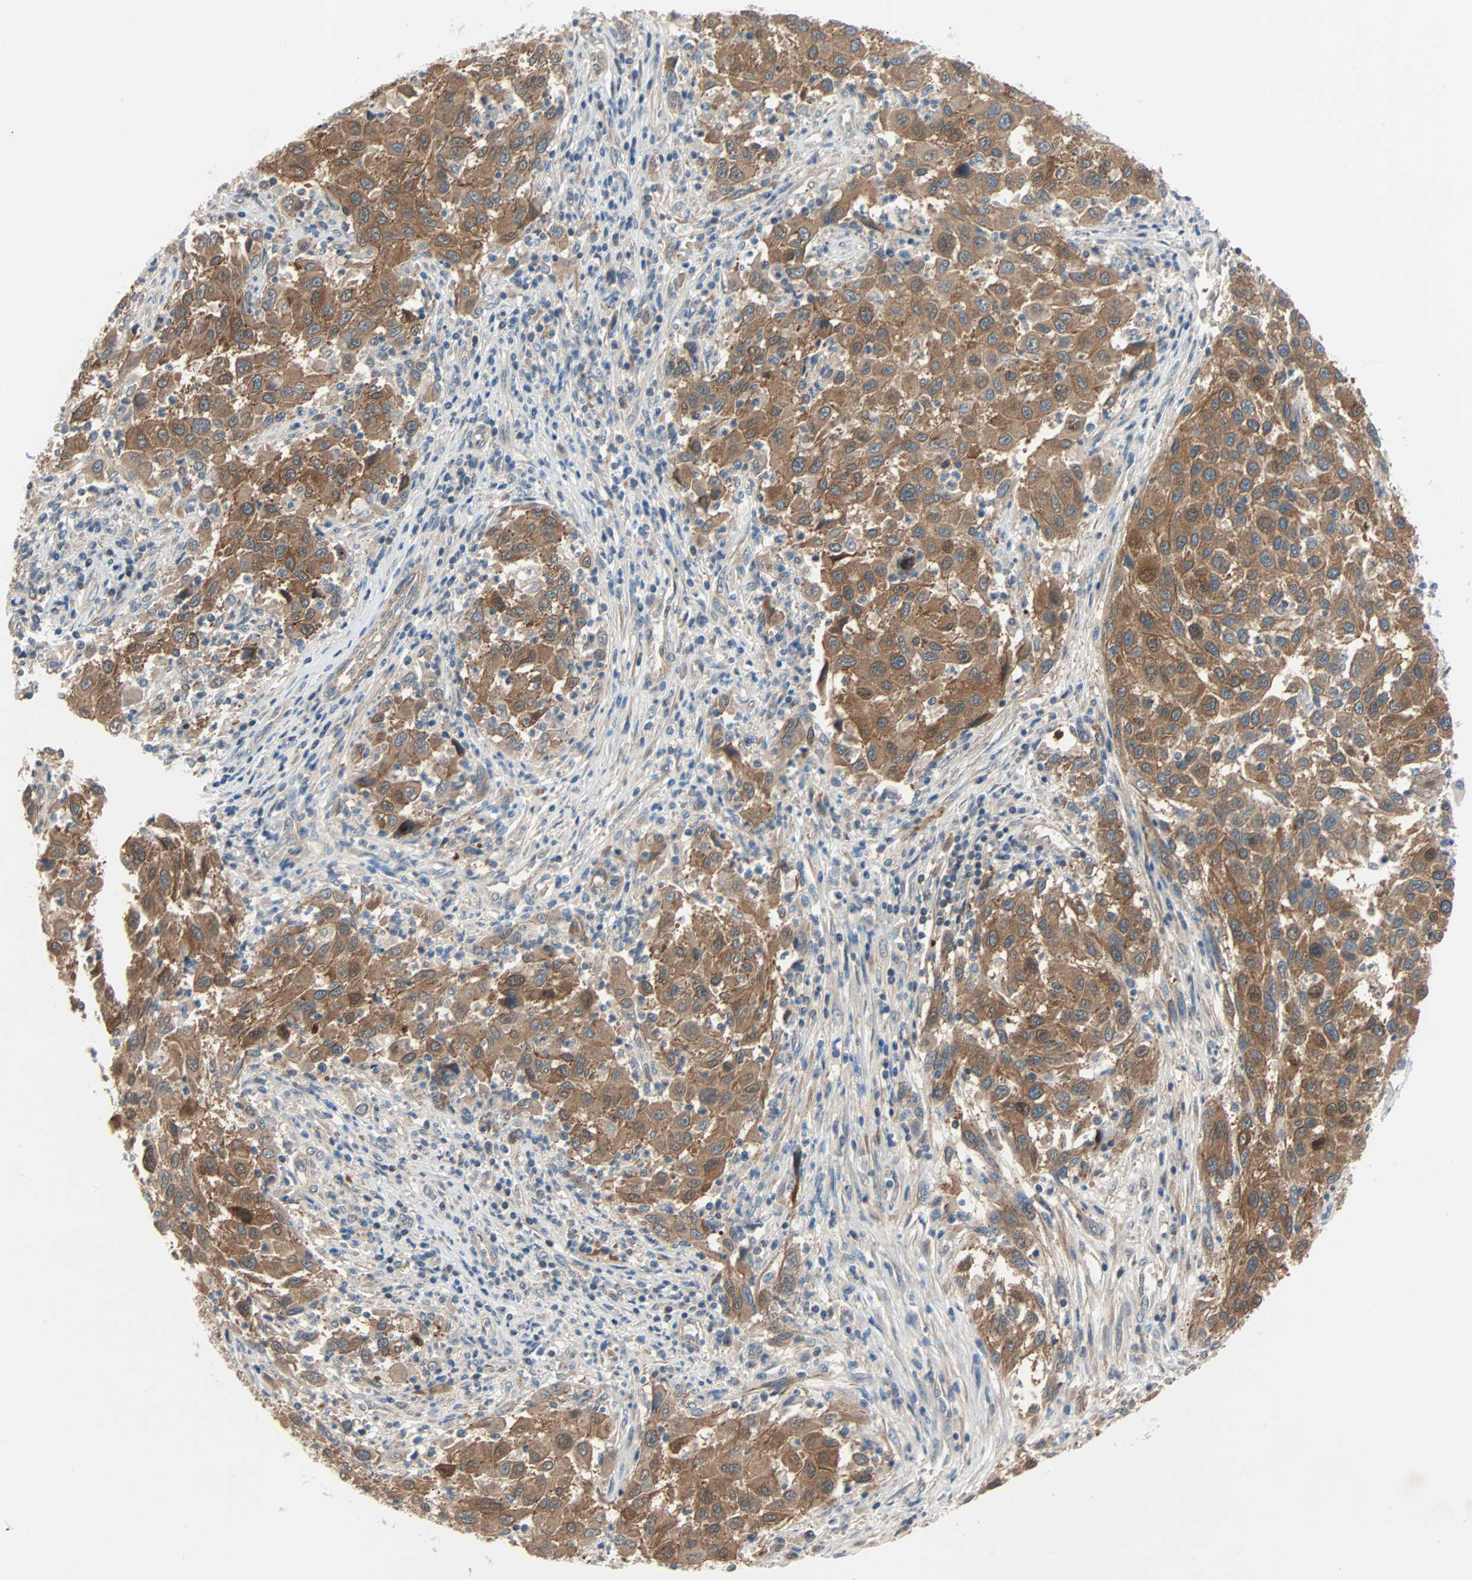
{"staining": {"intensity": "strong", "quantity": ">75%", "location": "cytoplasmic/membranous"}, "tissue": "melanoma", "cell_type": "Tumor cells", "image_type": "cancer", "snomed": [{"axis": "morphology", "description": "Malignant melanoma, Metastatic site"}, {"axis": "topography", "description": "Lymph node"}], "caption": "This image reveals immunohistochemistry (IHC) staining of melanoma, with high strong cytoplasmic/membranous staining in approximately >75% of tumor cells.", "gene": "TNFRSF12A", "patient": {"sex": "male", "age": 61}}